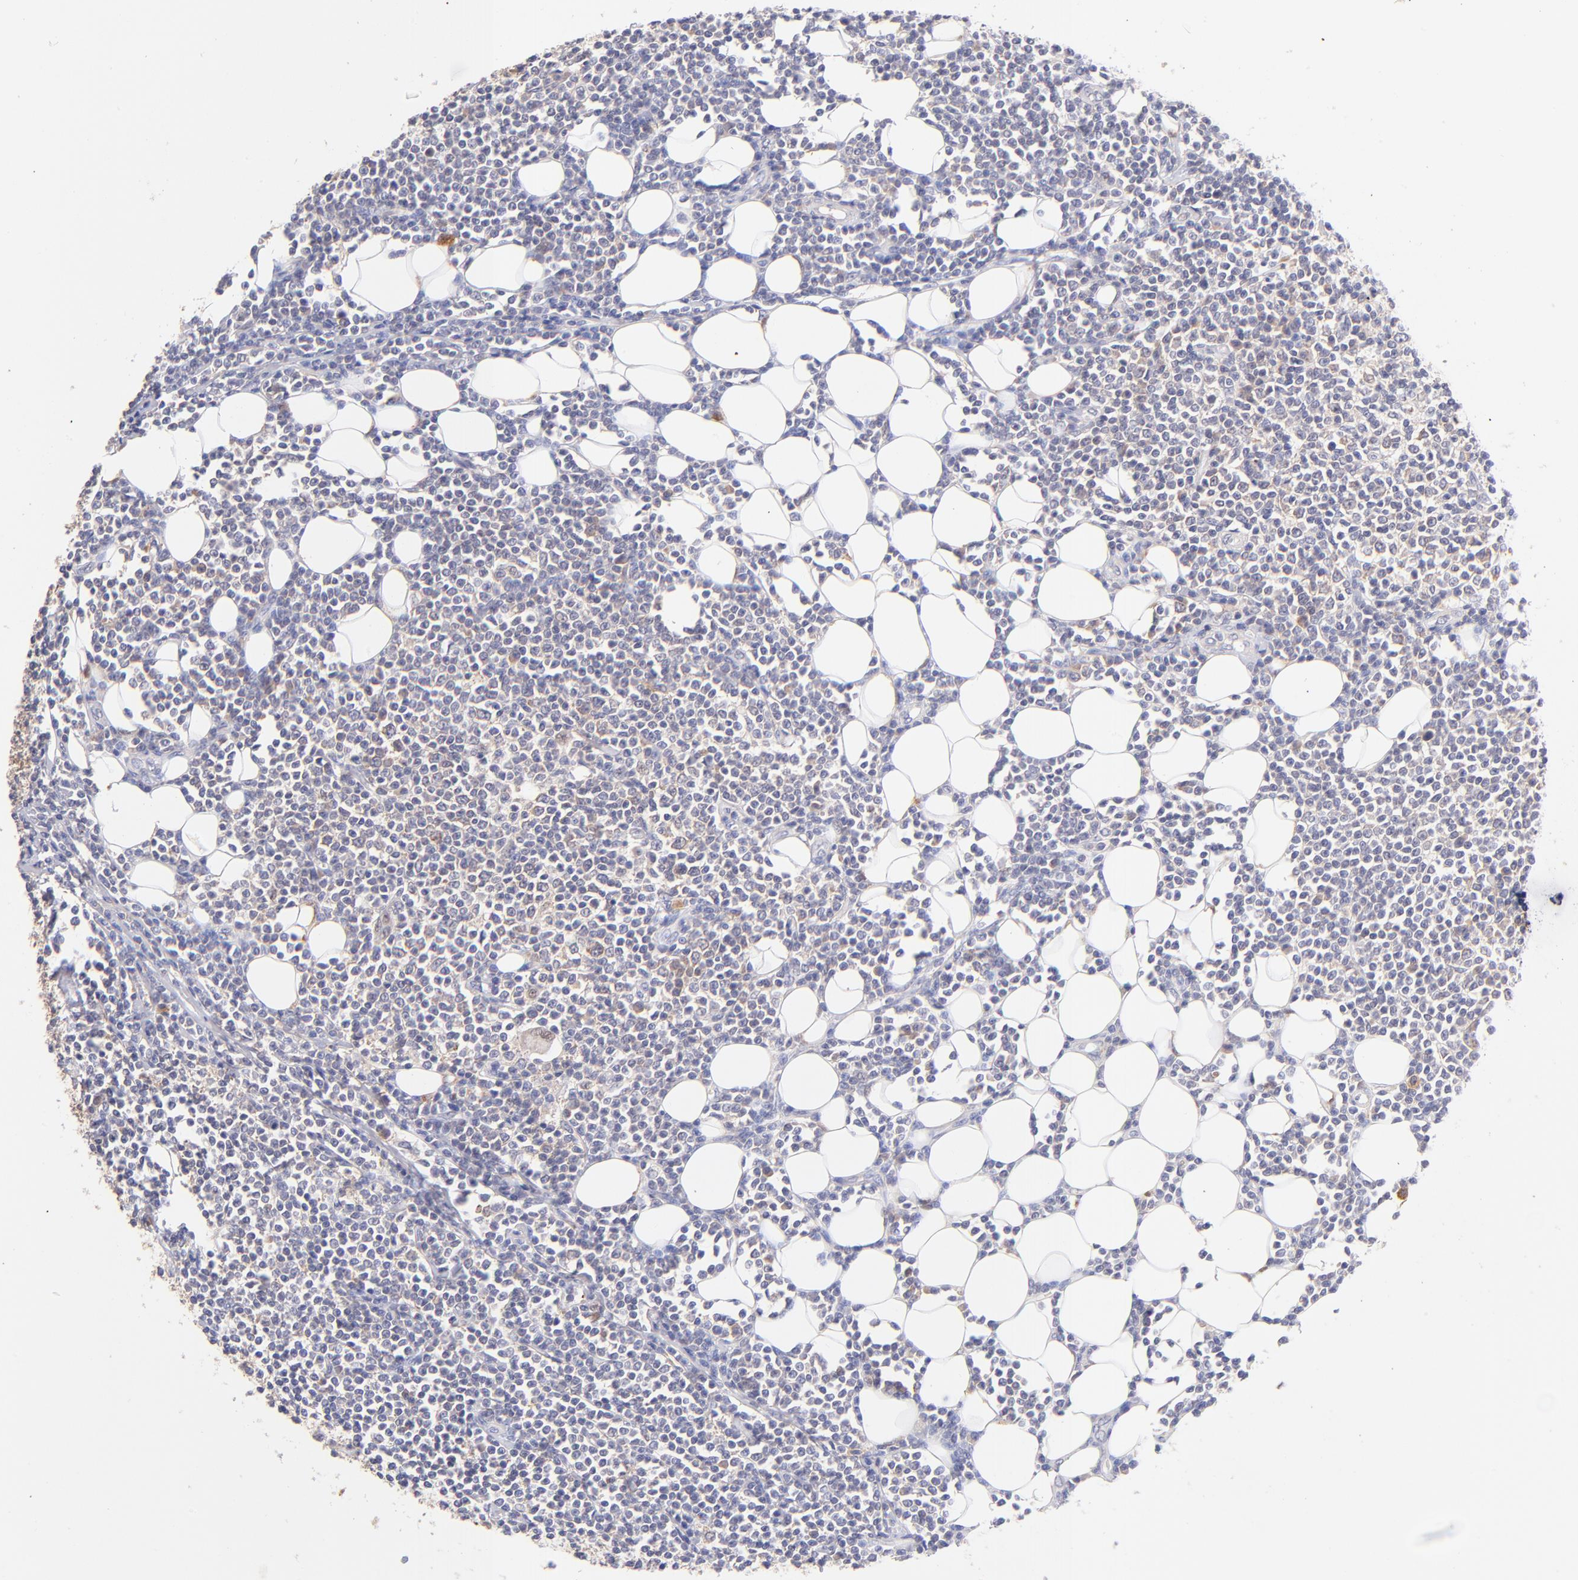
{"staining": {"intensity": "weak", "quantity": "<25%", "location": "cytoplasmic/membranous"}, "tissue": "lymphoma", "cell_type": "Tumor cells", "image_type": "cancer", "snomed": [{"axis": "morphology", "description": "Malignant lymphoma, non-Hodgkin's type, Low grade"}, {"axis": "topography", "description": "Soft tissue"}], "caption": "Immunohistochemistry (IHC) photomicrograph of lymphoma stained for a protein (brown), which displays no expression in tumor cells. (Brightfield microscopy of DAB immunohistochemistry (IHC) at high magnification).", "gene": "RPL11", "patient": {"sex": "male", "age": 92}}